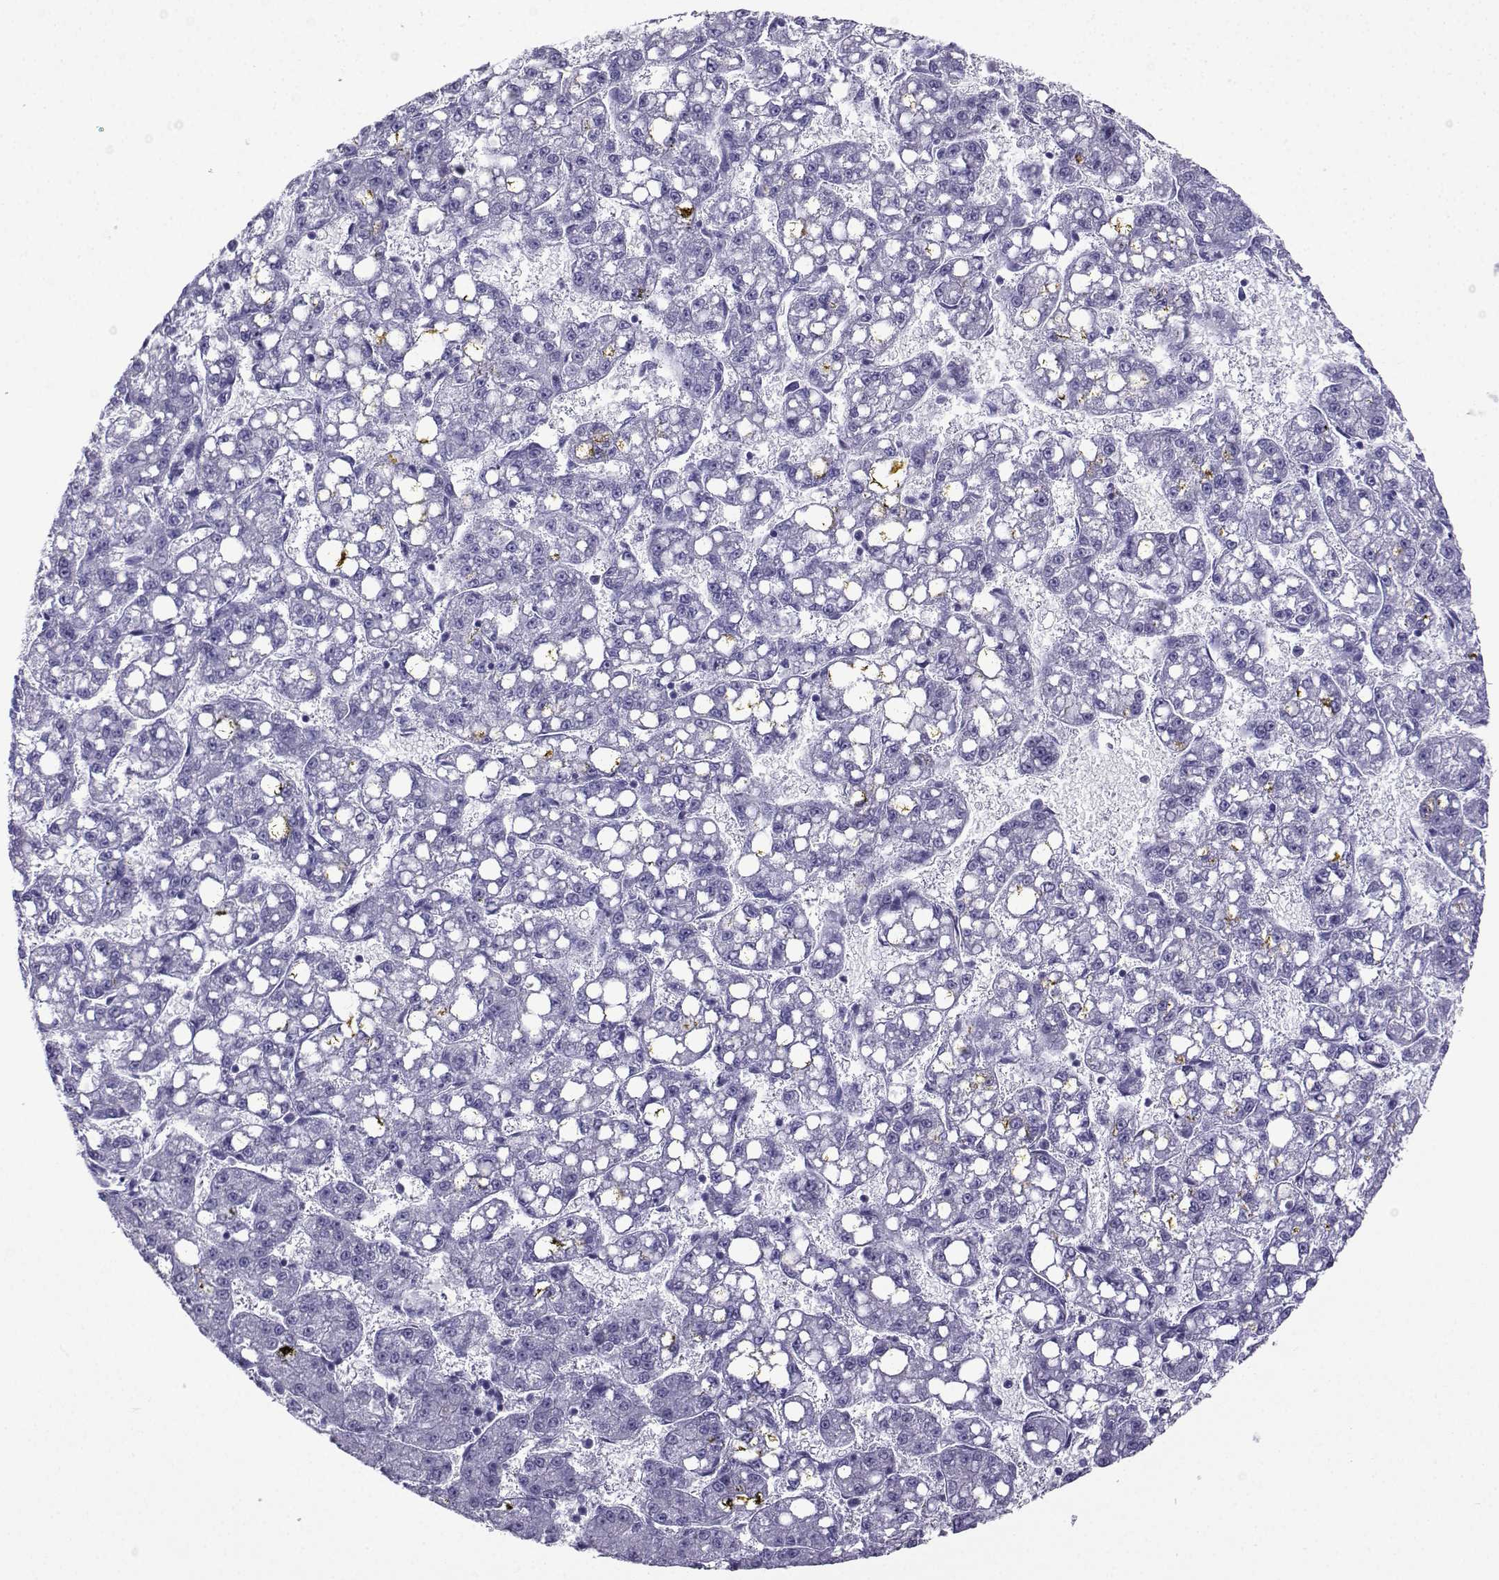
{"staining": {"intensity": "negative", "quantity": "none", "location": "none"}, "tissue": "liver cancer", "cell_type": "Tumor cells", "image_type": "cancer", "snomed": [{"axis": "morphology", "description": "Carcinoma, Hepatocellular, NOS"}, {"axis": "topography", "description": "Liver"}], "caption": "Image shows no significant protein positivity in tumor cells of liver cancer (hepatocellular carcinoma).", "gene": "CD109", "patient": {"sex": "female", "age": 65}}